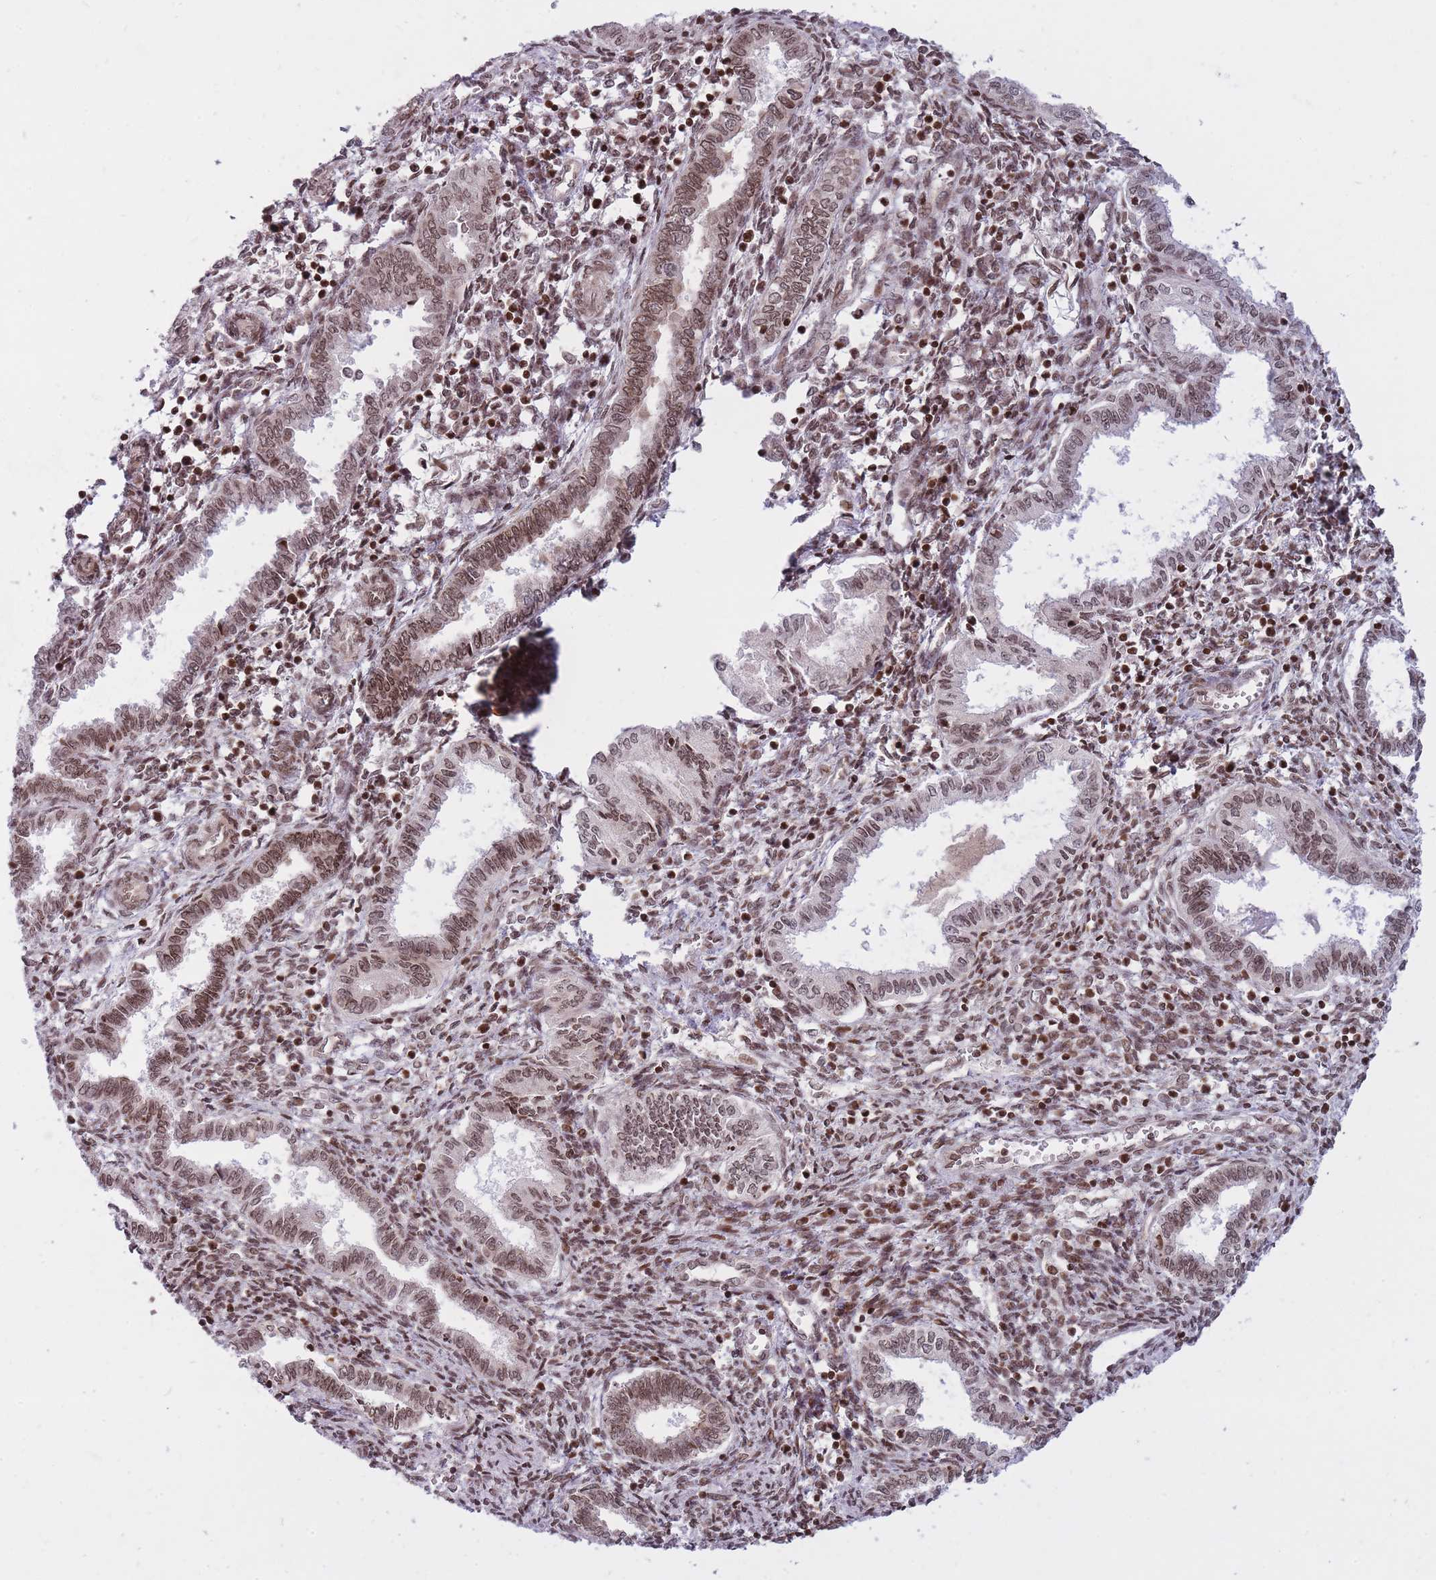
{"staining": {"intensity": "moderate", "quantity": ">75%", "location": "nuclear"}, "tissue": "endometrium", "cell_type": "Cells in endometrial stroma", "image_type": "normal", "snomed": [{"axis": "morphology", "description": "Normal tissue, NOS"}, {"axis": "topography", "description": "Endometrium"}], "caption": "Endometrium was stained to show a protein in brown. There is medium levels of moderate nuclear positivity in about >75% of cells in endometrial stroma. Nuclei are stained in blue.", "gene": "TMC6", "patient": {"sex": "female", "age": 37}}